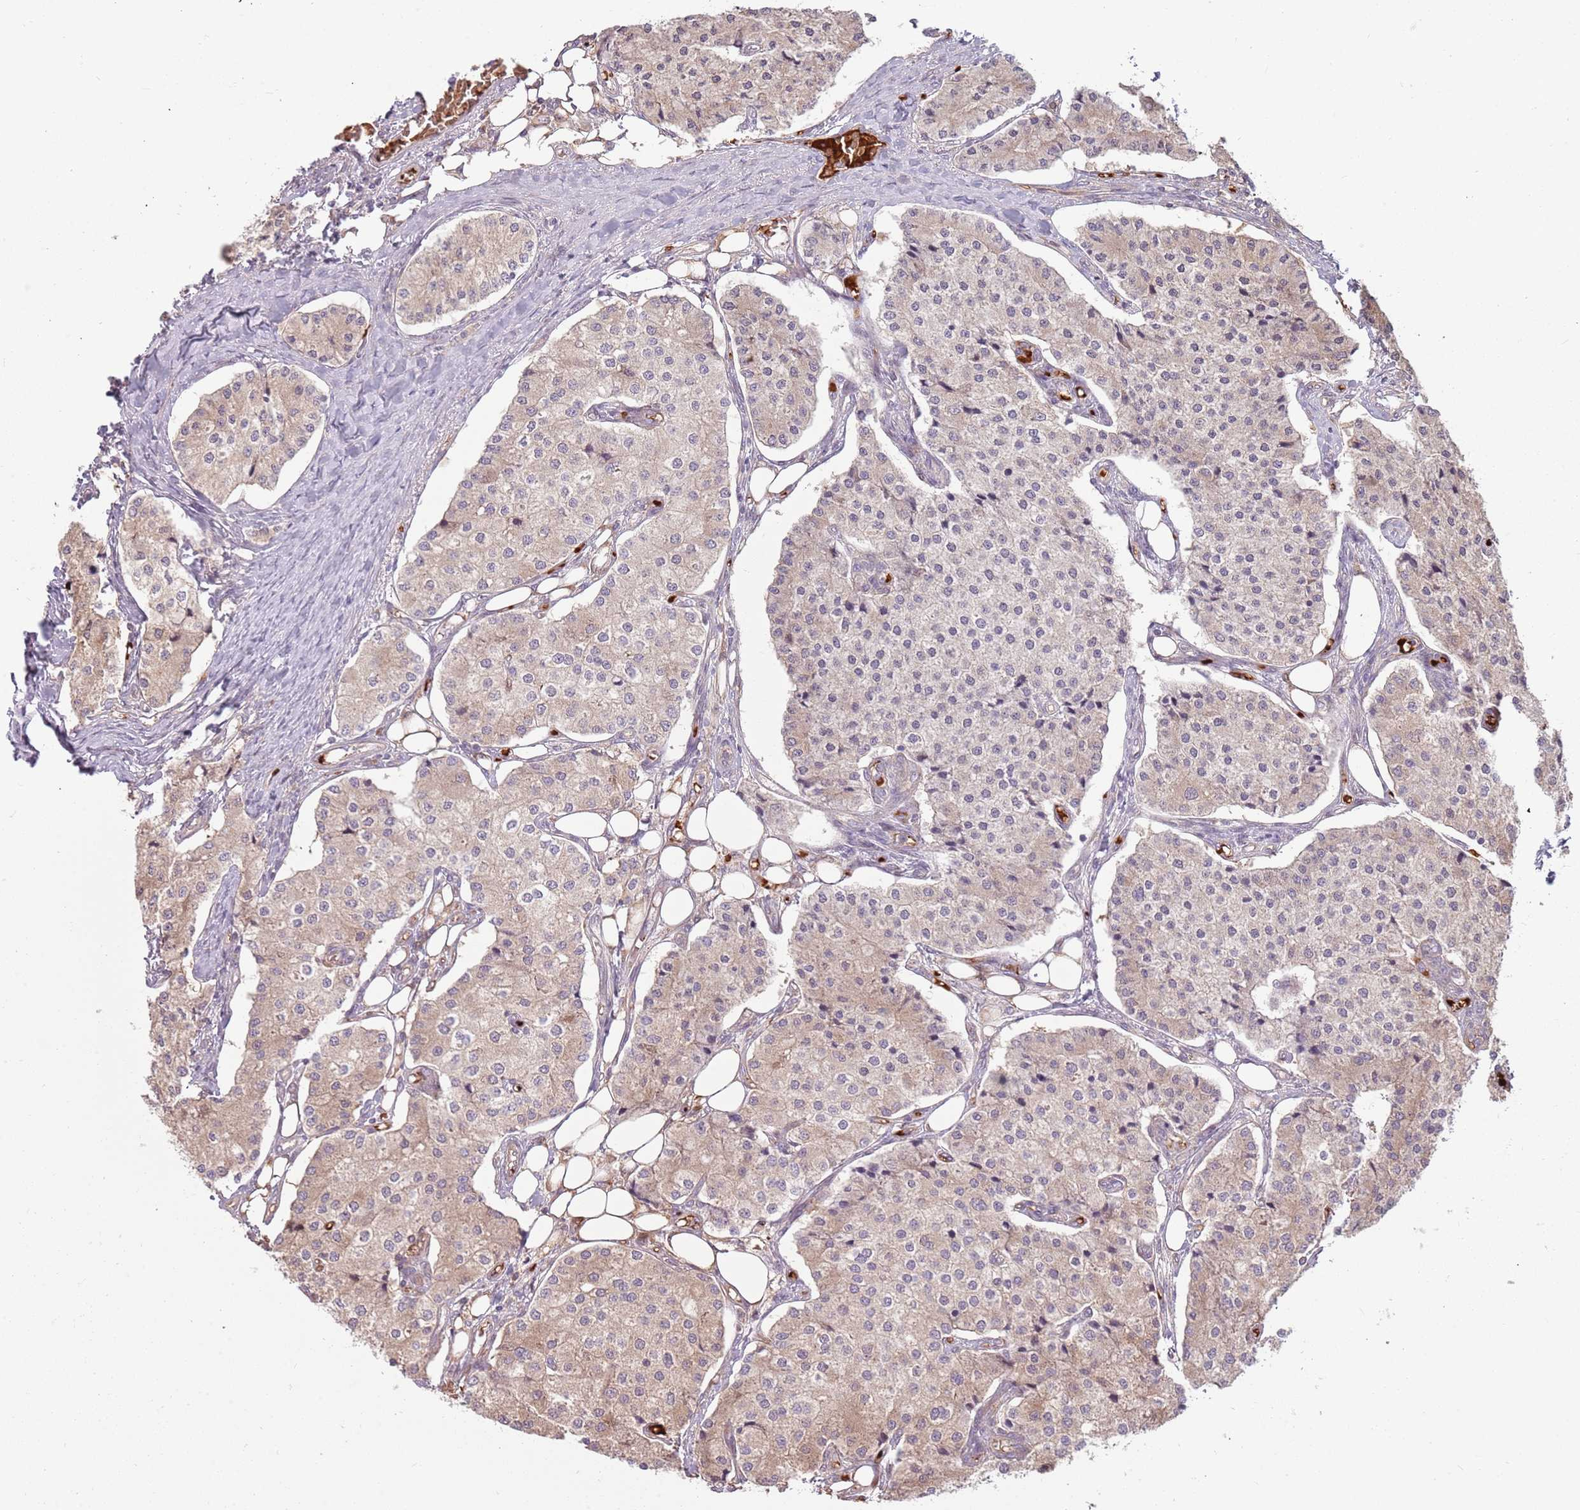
{"staining": {"intensity": "negative", "quantity": "none", "location": "none"}, "tissue": "carcinoid", "cell_type": "Tumor cells", "image_type": "cancer", "snomed": [{"axis": "morphology", "description": "Carcinoid, malignant, NOS"}, {"axis": "topography", "description": "Colon"}], "caption": "Tumor cells are negative for protein expression in human malignant carcinoid.", "gene": "HSPA14", "patient": {"sex": "female", "age": 52}}